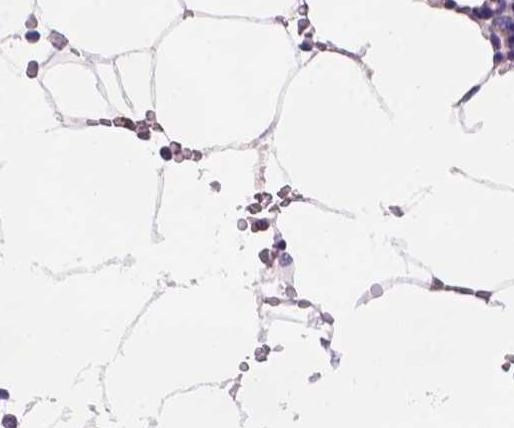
{"staining": {"intensity": "weak", "quantity": "<25%", "location": "cytoplasmic/membranous"}, "tissue": "bone marrow", "cell_type": "Hematopoietic cells", "image_type": "normal", "snomed": [{"axis": "morphology", "description": "Normal tissue, NOS"}, {"axis": "topography", "description": "Bone marrow"}], "caption": "The histopathology image demonstrates no staining of hematopoietic cells in benign bone marrow.", "gene": "FGD2", "patient": {"sex": "female", "age": 52}}